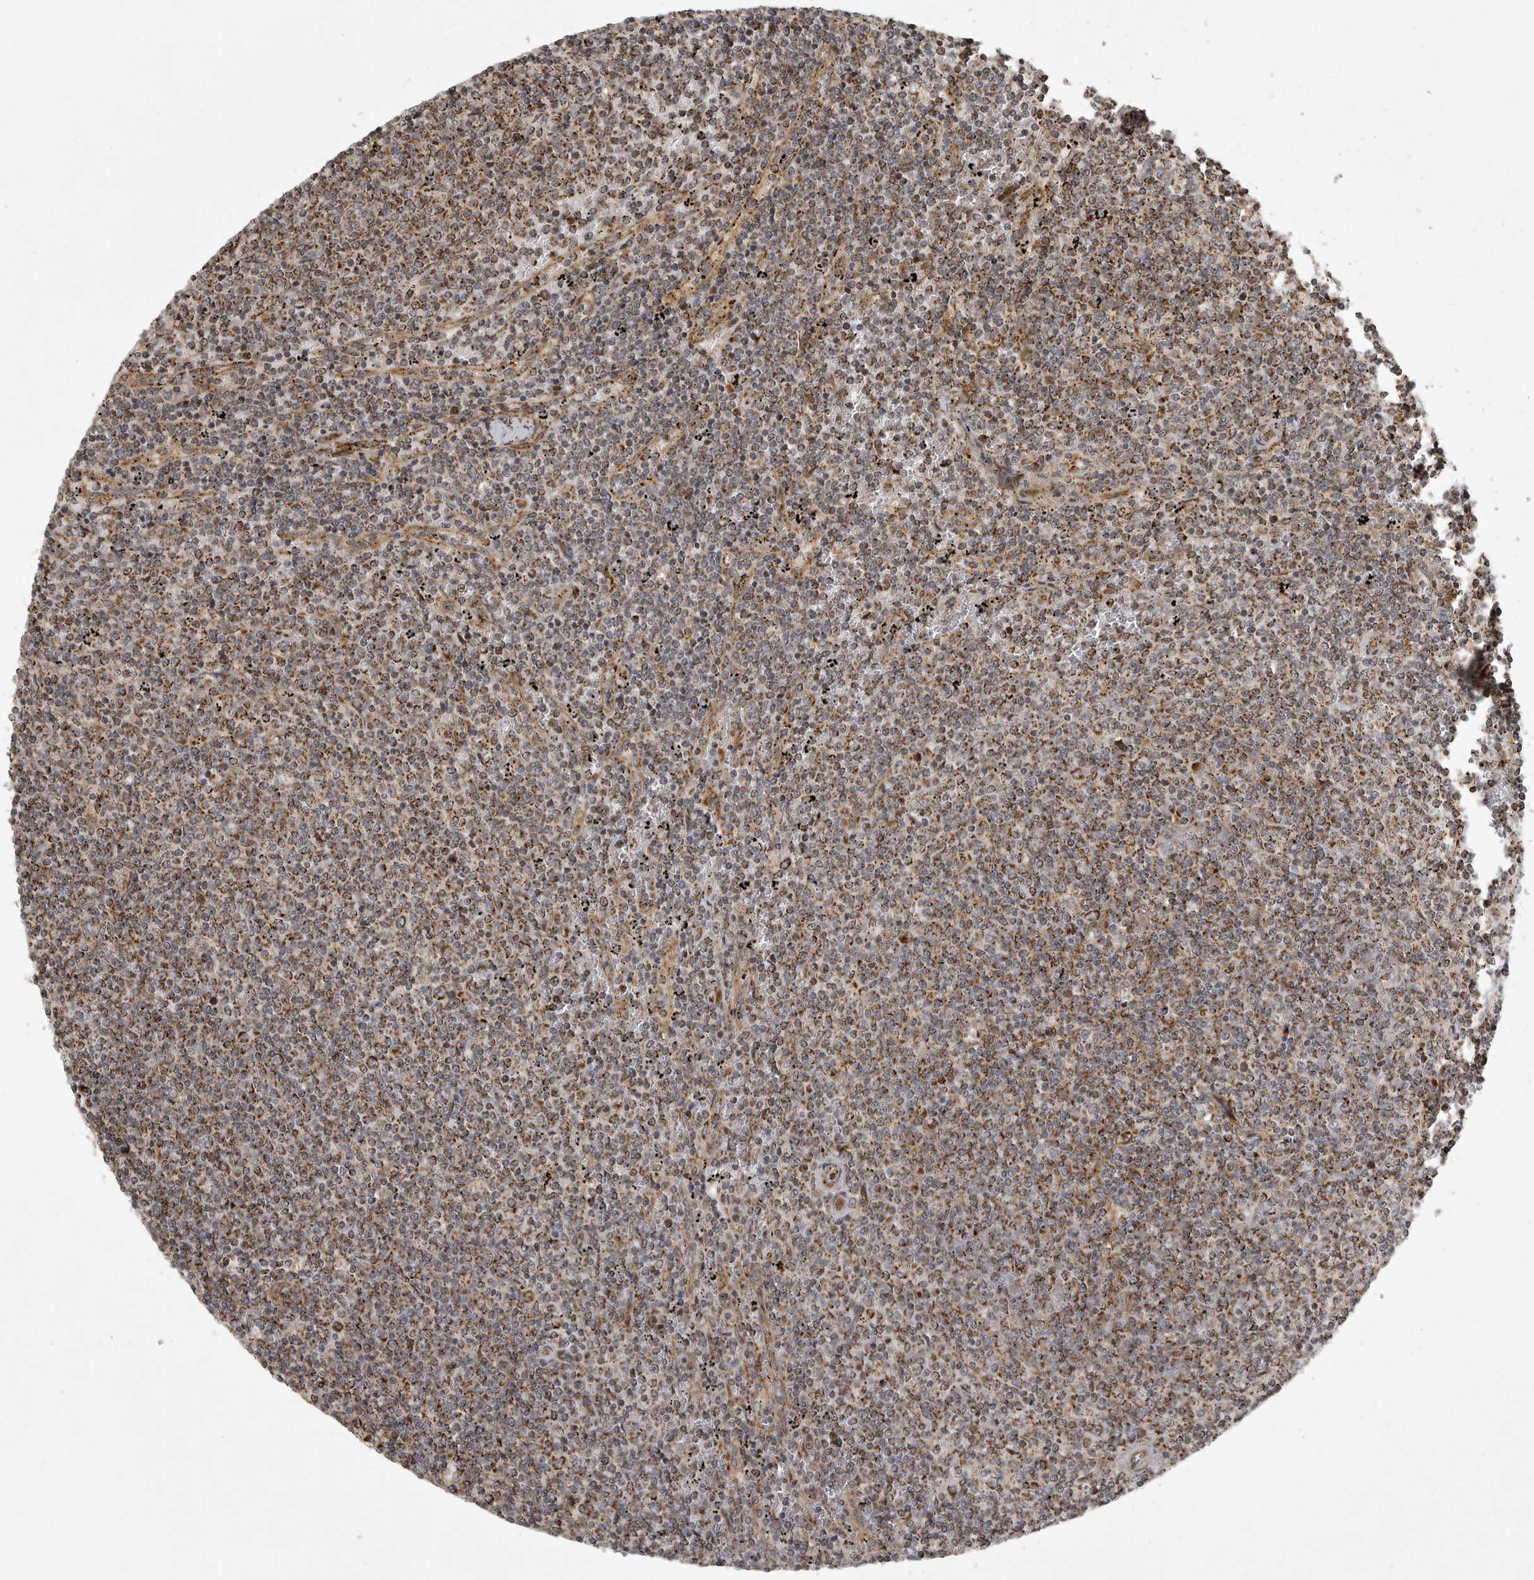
{"staining": {"intensity": "moderate", "quantity": ">75%", "location": "cytoplasmic/membranous"}, "tissue": "lymphoma", "cell_type": "Tumor cells", "image_type": "cancer", "snomed": [{"axis": "morphology", "description": "Malignant lymphoma, non-Hodgkin's type, Low grade"}, {"axis": "topography", "description": "Spleen"}], "caption": "Approximately >75% of tumor cells in lymphoma exhibit moderate cytoplasmic/membranous protein positivity as visualized by brown immunohistochemical staining.", "gene": "NARS2", "patient": {"sex": "female", "age": 50}}